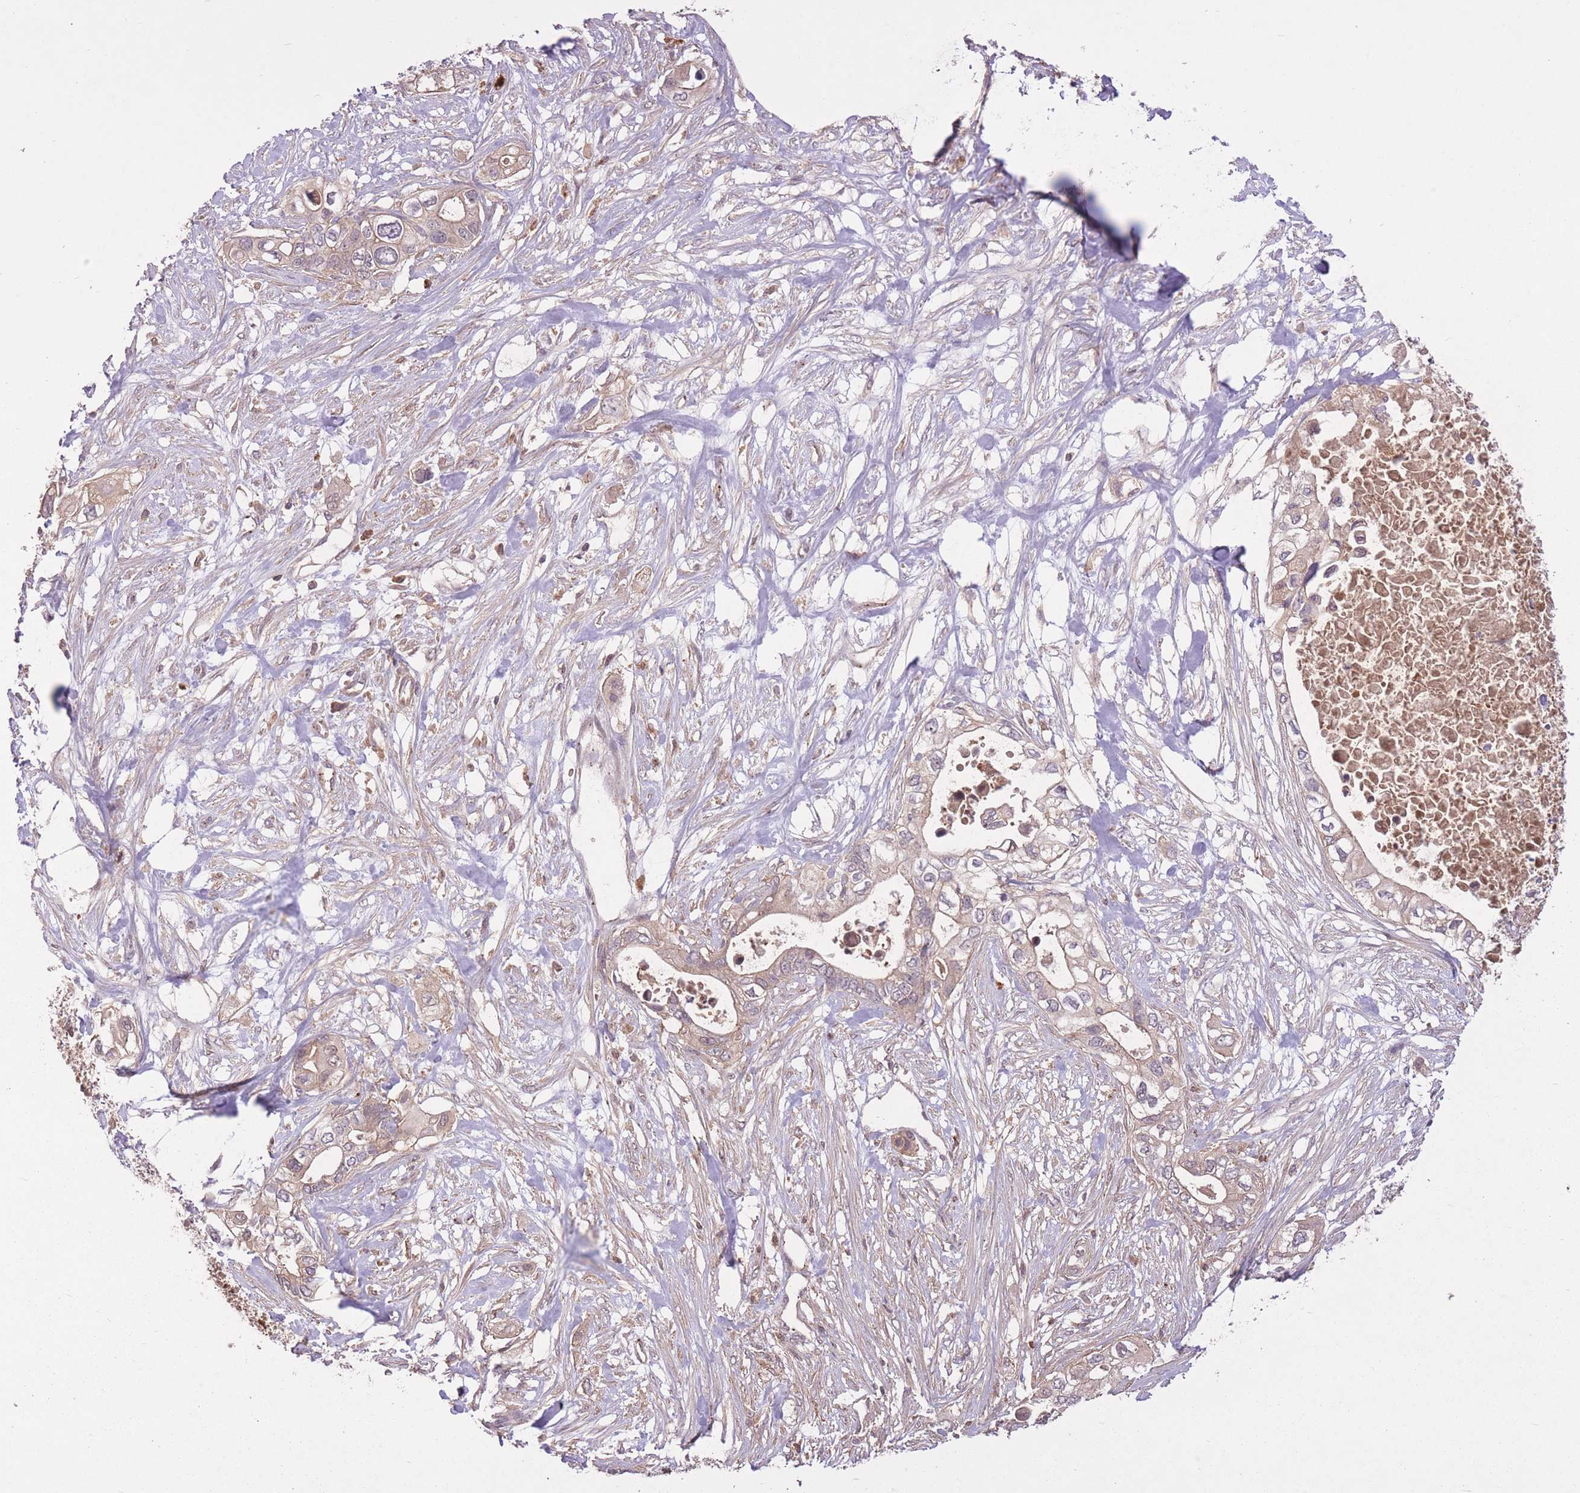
{"staining": {"intensity": "weak", "quantity": "25%-75%", "location": "cytoplasmic/membranous"}, "tissue": "pancreatic cancer", "cell_type": "Tumor cells", "image_type": "cancer", "snomed": [{"axis": "morphology", "description": "Adenocarcinoma, NOS"}, {"axis": "topography", "description": "Pancreas"}], "caption": "Pancreatic cancer (adenocarcinoma) stained with a protein marker displays weak staining in tumor cells.", "gene": "POLR3F", "patient": {"sex": "female", "age": 63}}